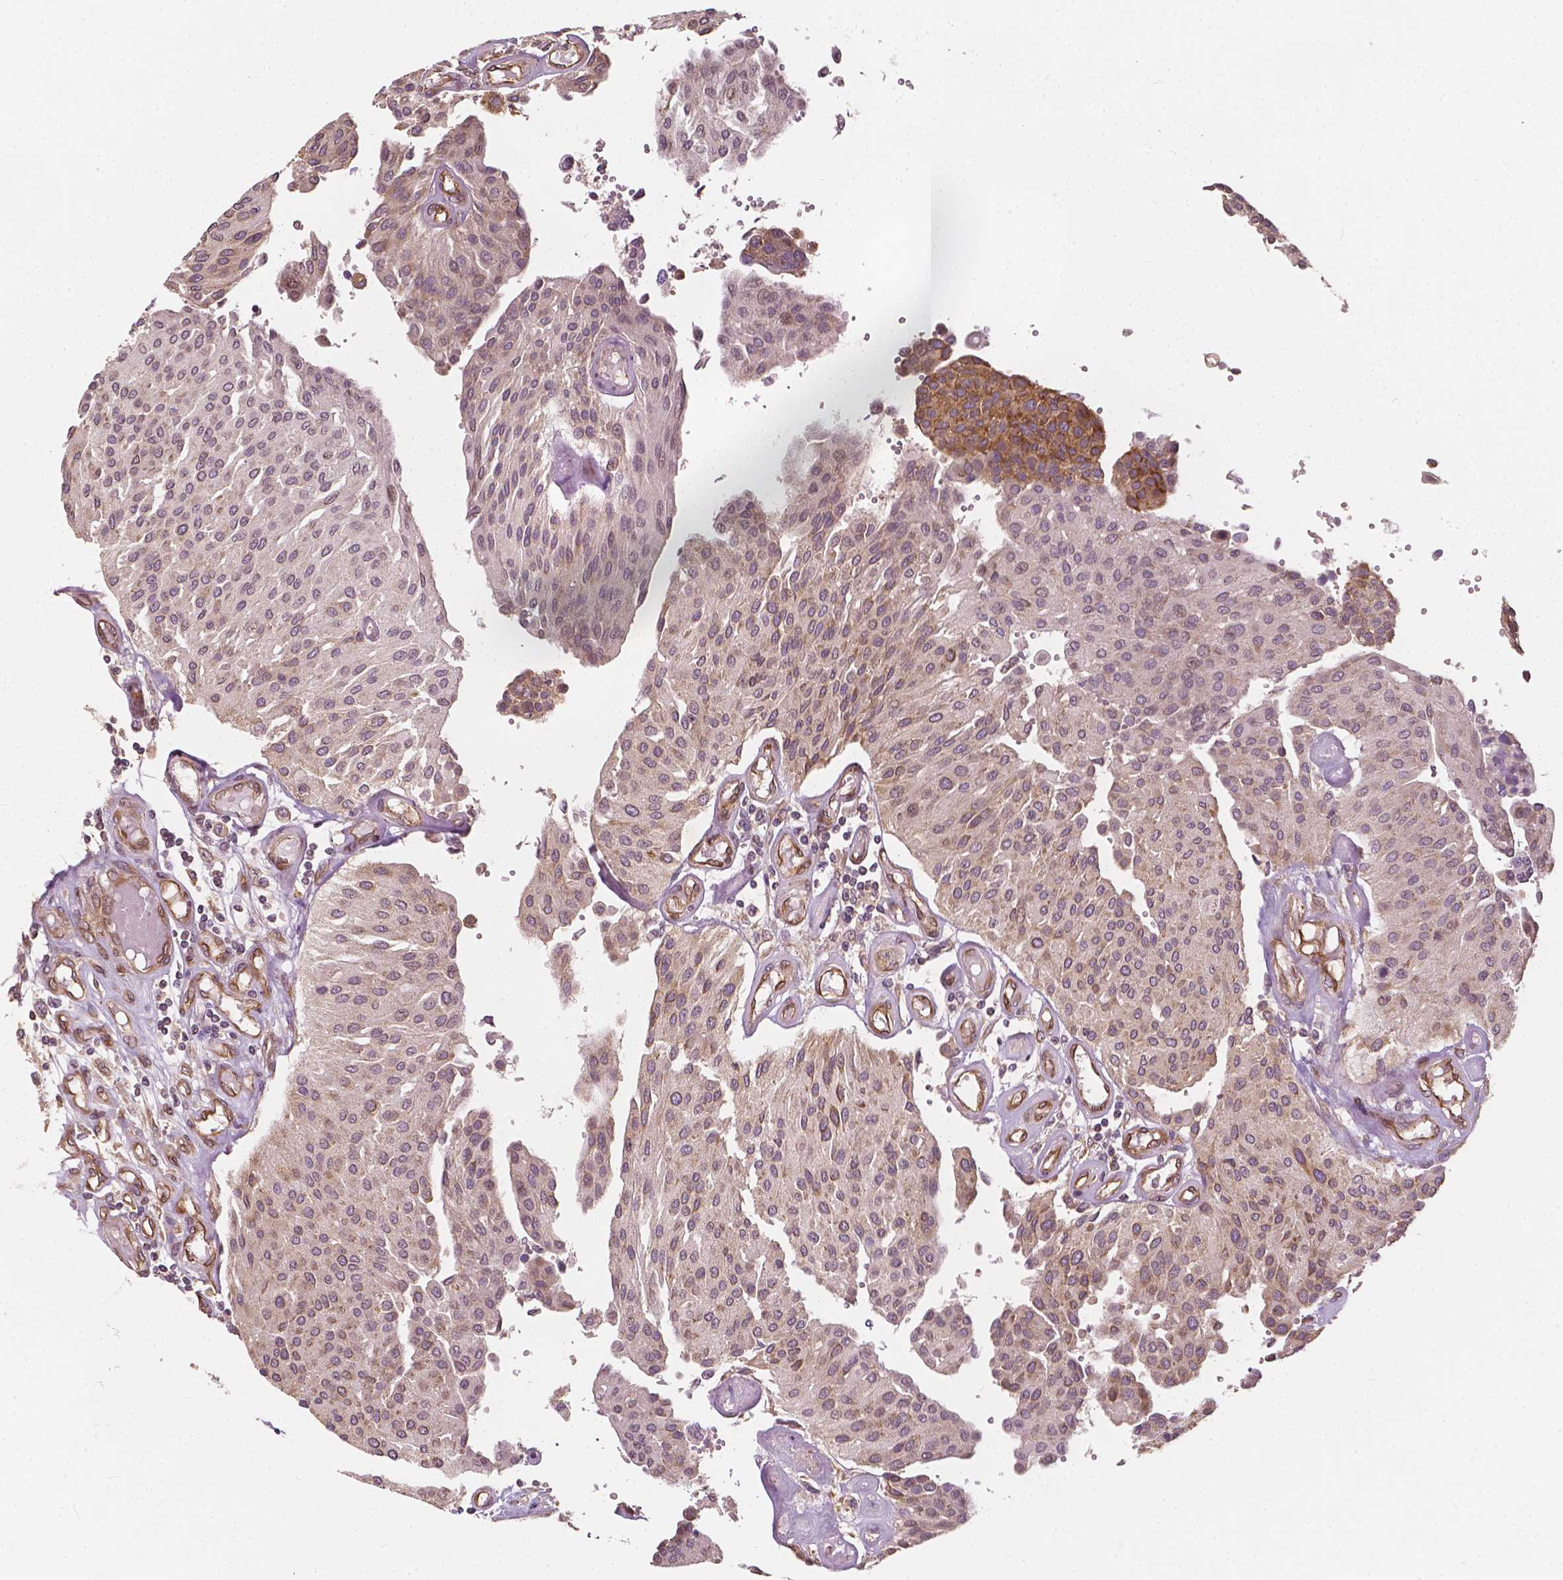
{"staining": {"intensity": "weak", "quantity": "25%-75%", "location": "cytoplasmic/membranous"}, "tissue": "urothelial cancer", "cell_type": "Tumor cells", "image_type": "cancer", "snomed": [{"axis": "morphology", "description": "Urothelial carcinoma, NOS"}, {"axis": "topography", "description": "Urinary bladder"}], "caption": "This histopathology image shows immunohistochemistry (IHC) staining of human transitional cell carcinoma, with low weak cytoplasmic/membranous positivity in about 25%-75% of tumor cells.", "gene": "G3BP1", "patient": {"sex": "male", "age": 55}}